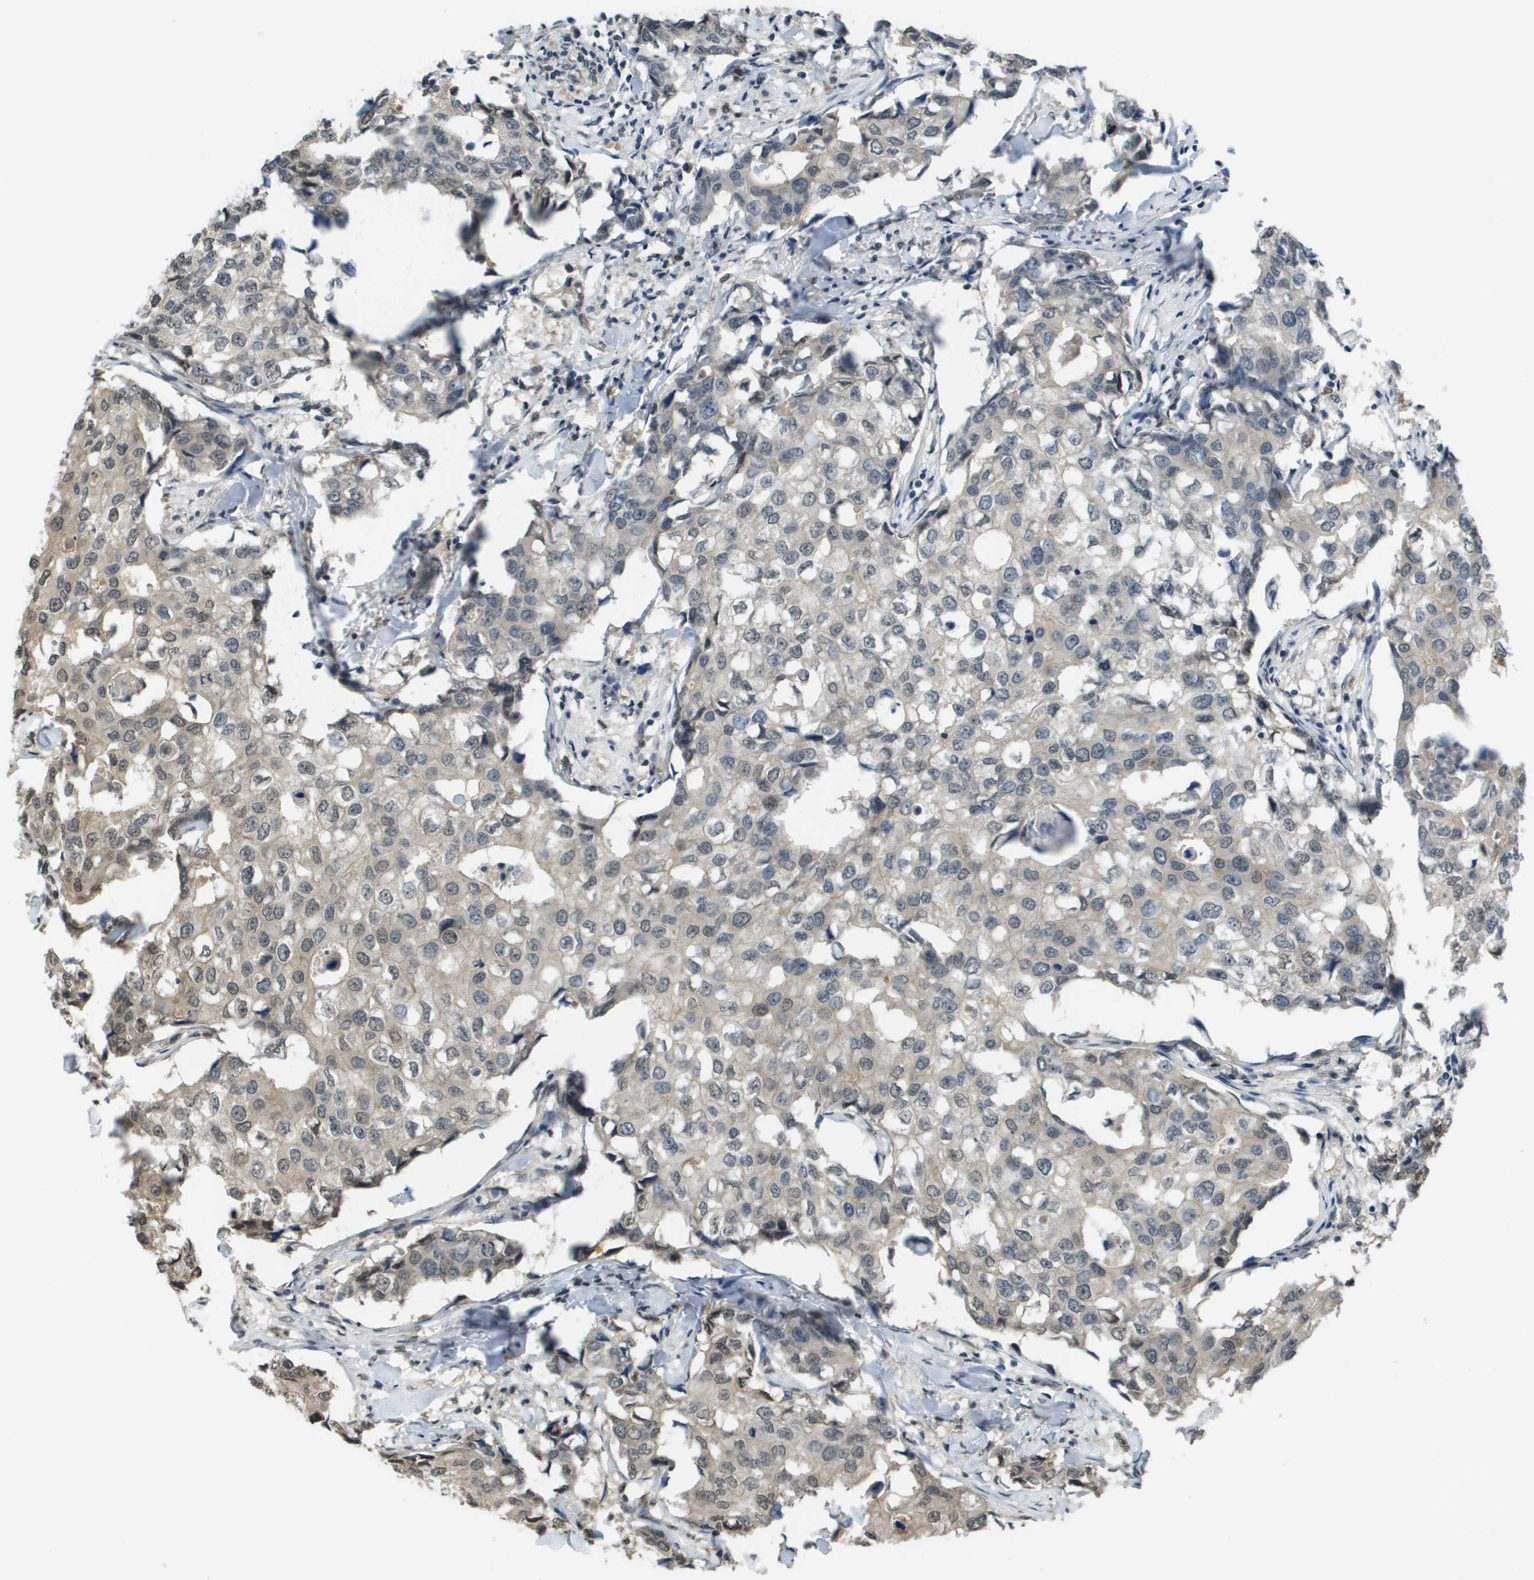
{"staining": {"intensity": "weak", "quantity": "<25%", "location": "cytoplasmic/membranous"}, "tissue": "breast cancer", "cell_type": "Tumor cells", "image_type": "cancer", "snomed": [{"axis": "morphology", "description": "Duct carcinoma"}, {"axis": "topography", "description": "Breast"}], "caption": "A high-resolution micrograph shows immunohistochemistry staining of breast cancer, which demonstrates no significant expression in tumor cells.", "gene": "NDRG2", "patient": {"sex": "female", "age": 27}}